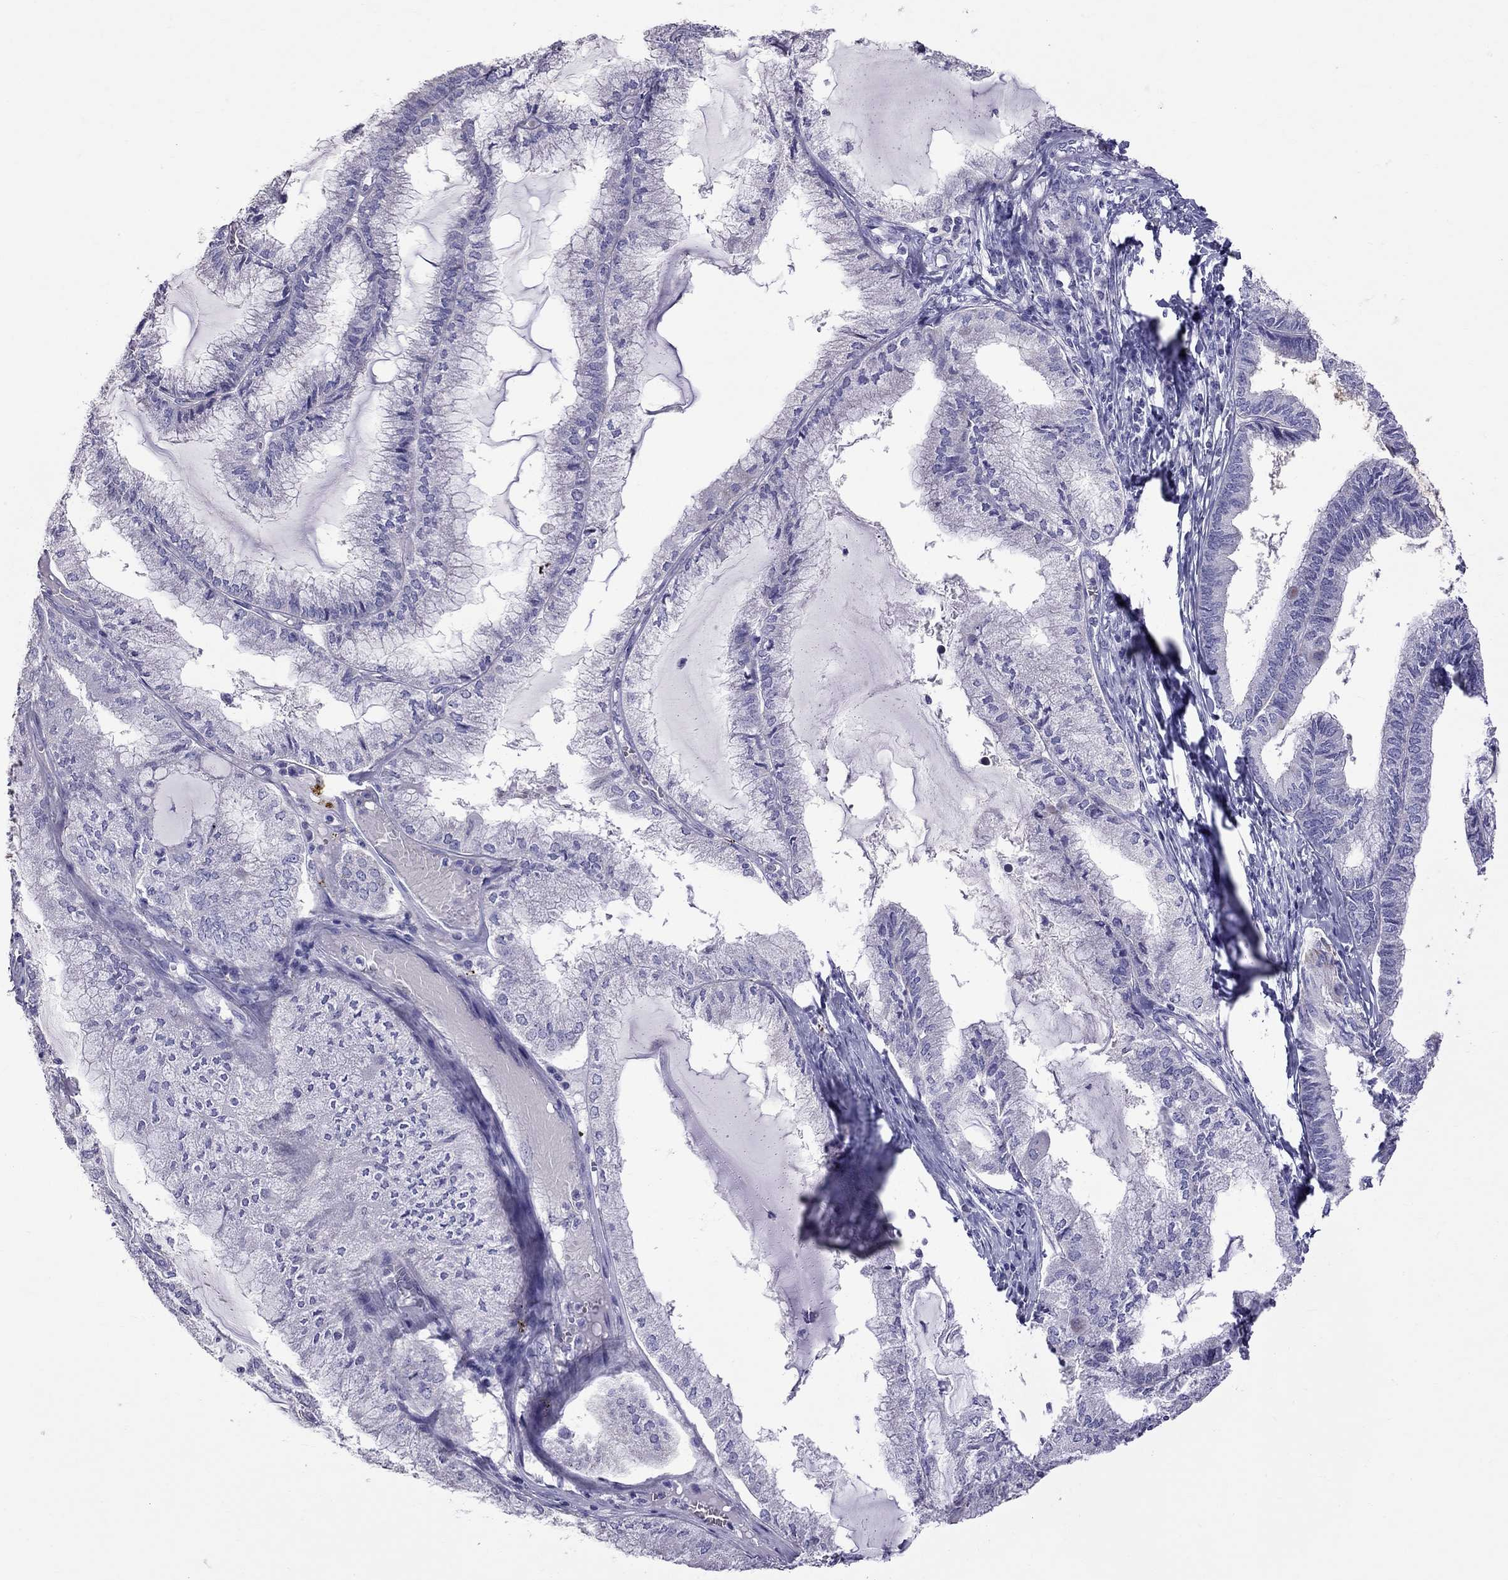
{"staining": {"intensity": "negative", "quantity": "none", "location": "none"}, "tissue": "endometrial cancer", "cell_type": "Tumor cells", "image_type": "cancer", "snomed": [{"axis": "morphology", "description": "Carcinoma, NOS"}, {"axis": "topography", "description": "Endometrium"}], "caption": "A high-resolution image shows immunohistochemistry (IHC) staining of endometrial cancer (carcinoma), which exhibits no significant staining in tumor cells. Brightfield microscopy of immunohistochemistry (IHC) stained with DAB (brown) and hematoxylin (blue), captured at high magnification.", "gene": "TTLL13", "patient": {"sex": "female", "age": 62}}